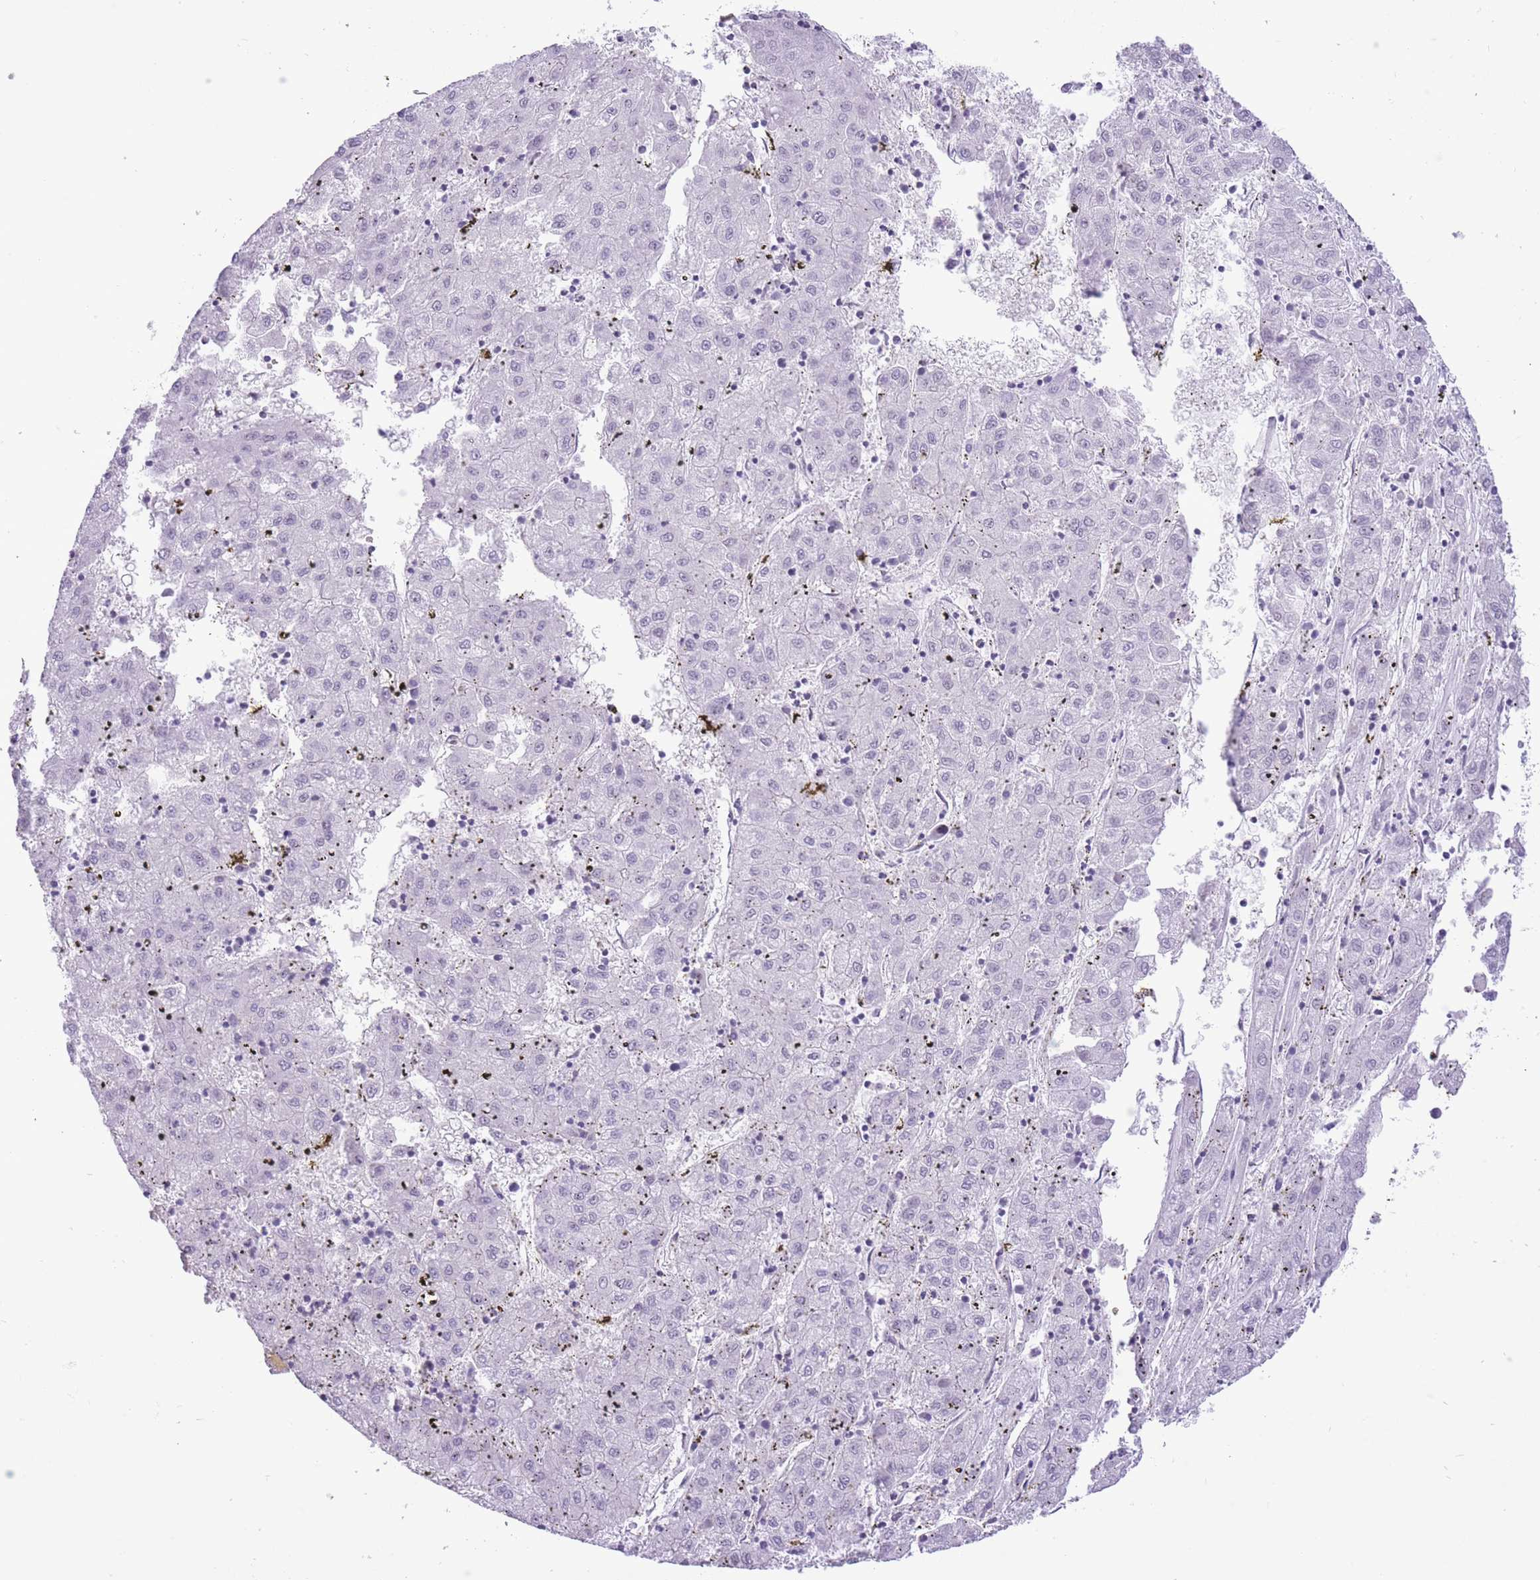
{"staining": {"intensity": "negative", "quantity": "none", "location": "none"}, "tissue": "liver cancer", "cell_type": "Tumor cells", "image_type": "cancer", "snomed": [{"axis": "morphology", "description": "Carcinoma, Hepatocellular, NOS"}, {"axis": "topography", "description": "Liver"}], "caption": "Tumor cells show no significant protein positivity in hepatocellular carcinoma (liver).", "gene": "ZBED5", "patient": {"sex": "male", "age": 72}}